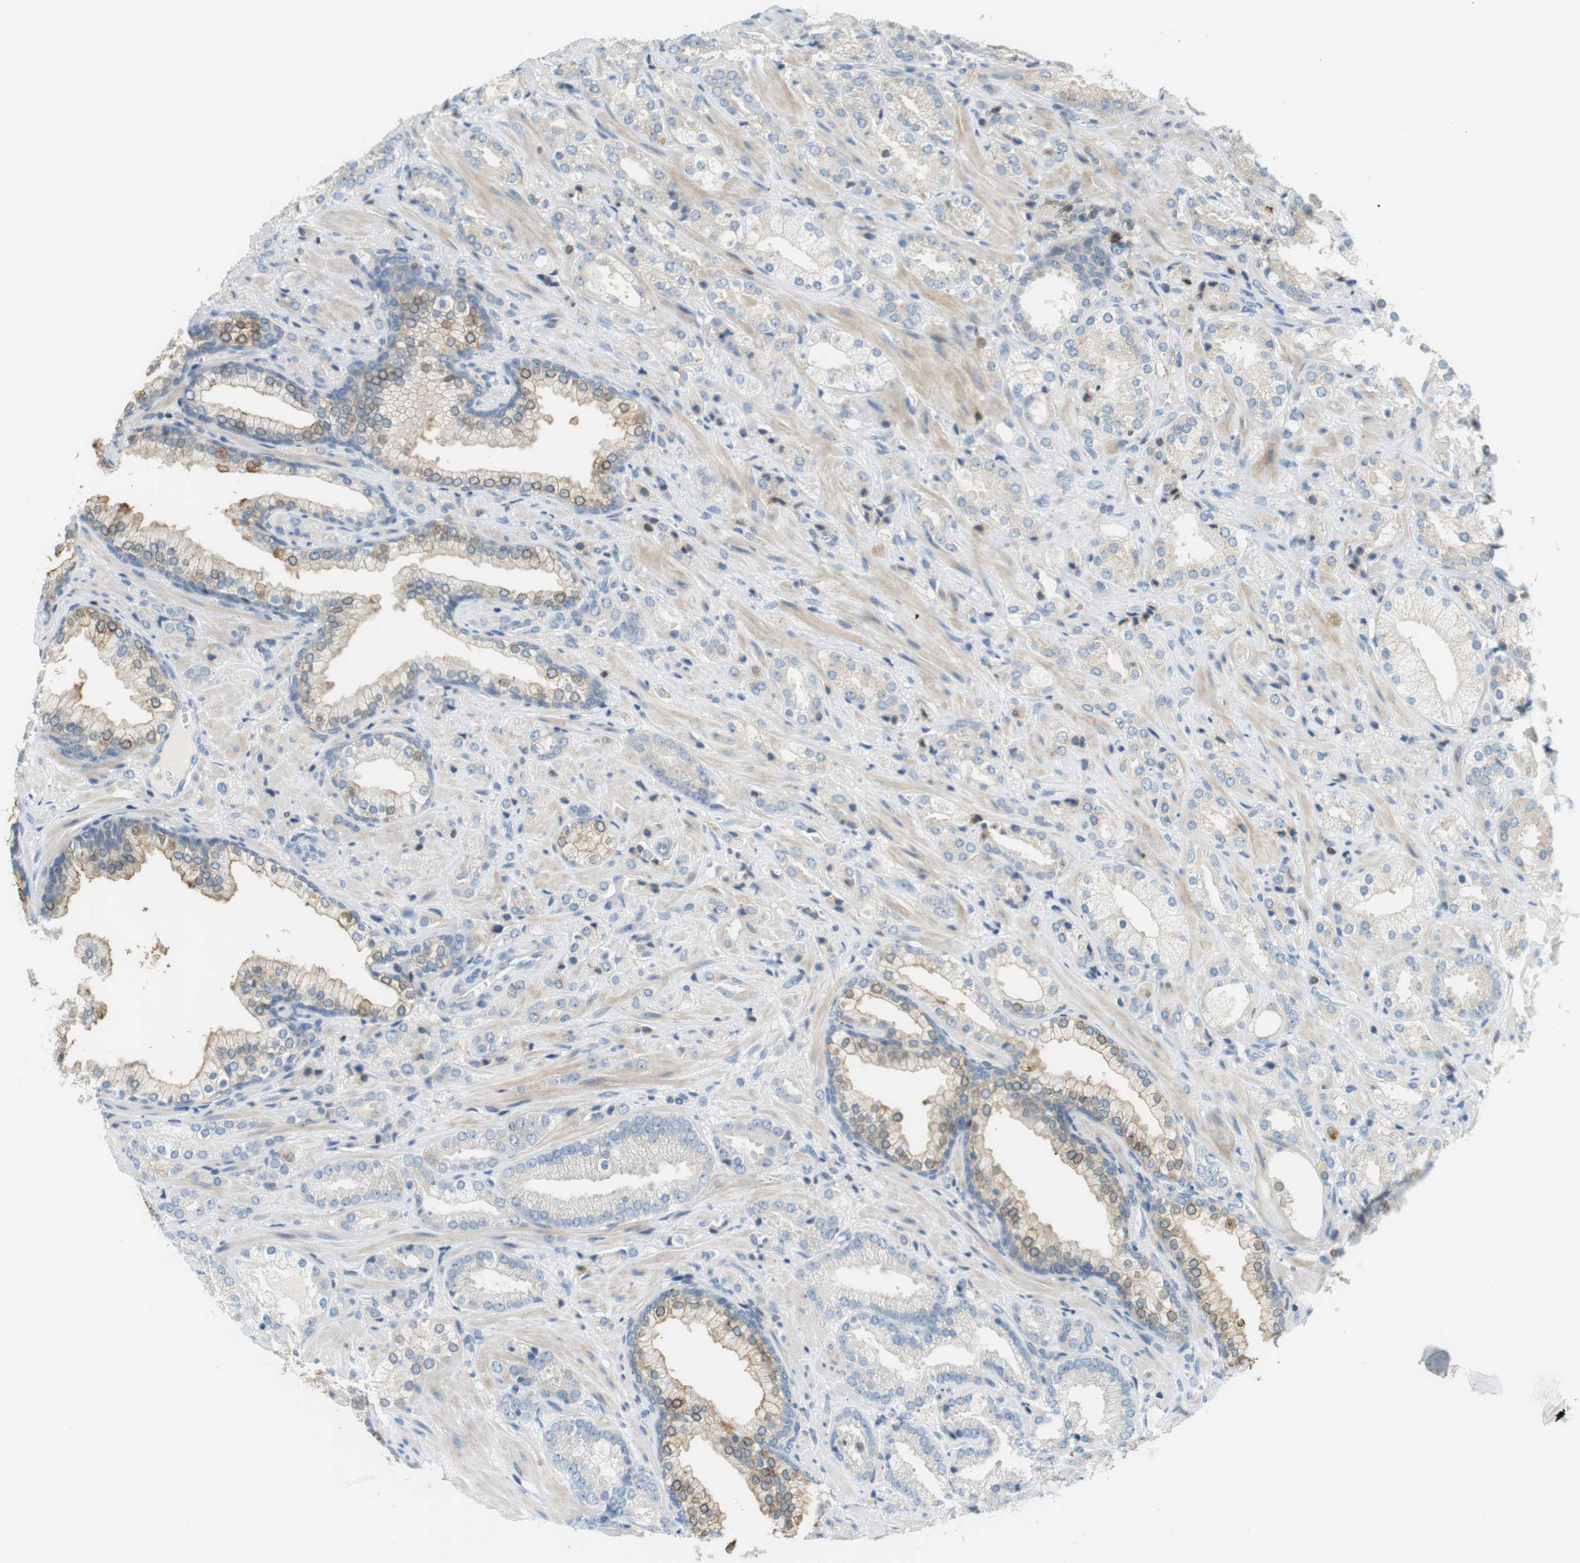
{"staining": {"intensity": "negative", "quantity": "none", "location": "none"}, "tissue": "prostate cancer", "cell_type": "Tumor cells", "image_type": "cancer", "snomed": [{"axis": "morphology", "description": "Adenocarcinoma, High grade"}, {"axis": "topography", "description": "Prostate"}], "caption": "The IHC image has no significant positivity in tumor cells of prostate cancer (adenocarcinoma (high-grade)) tissue. (DAB (3,3'-diaminobenzidine) immunohistochemistry (IHC), high magnification).", "gene": "P2RY1", "patient": {"sex": "male", "age": 64}}